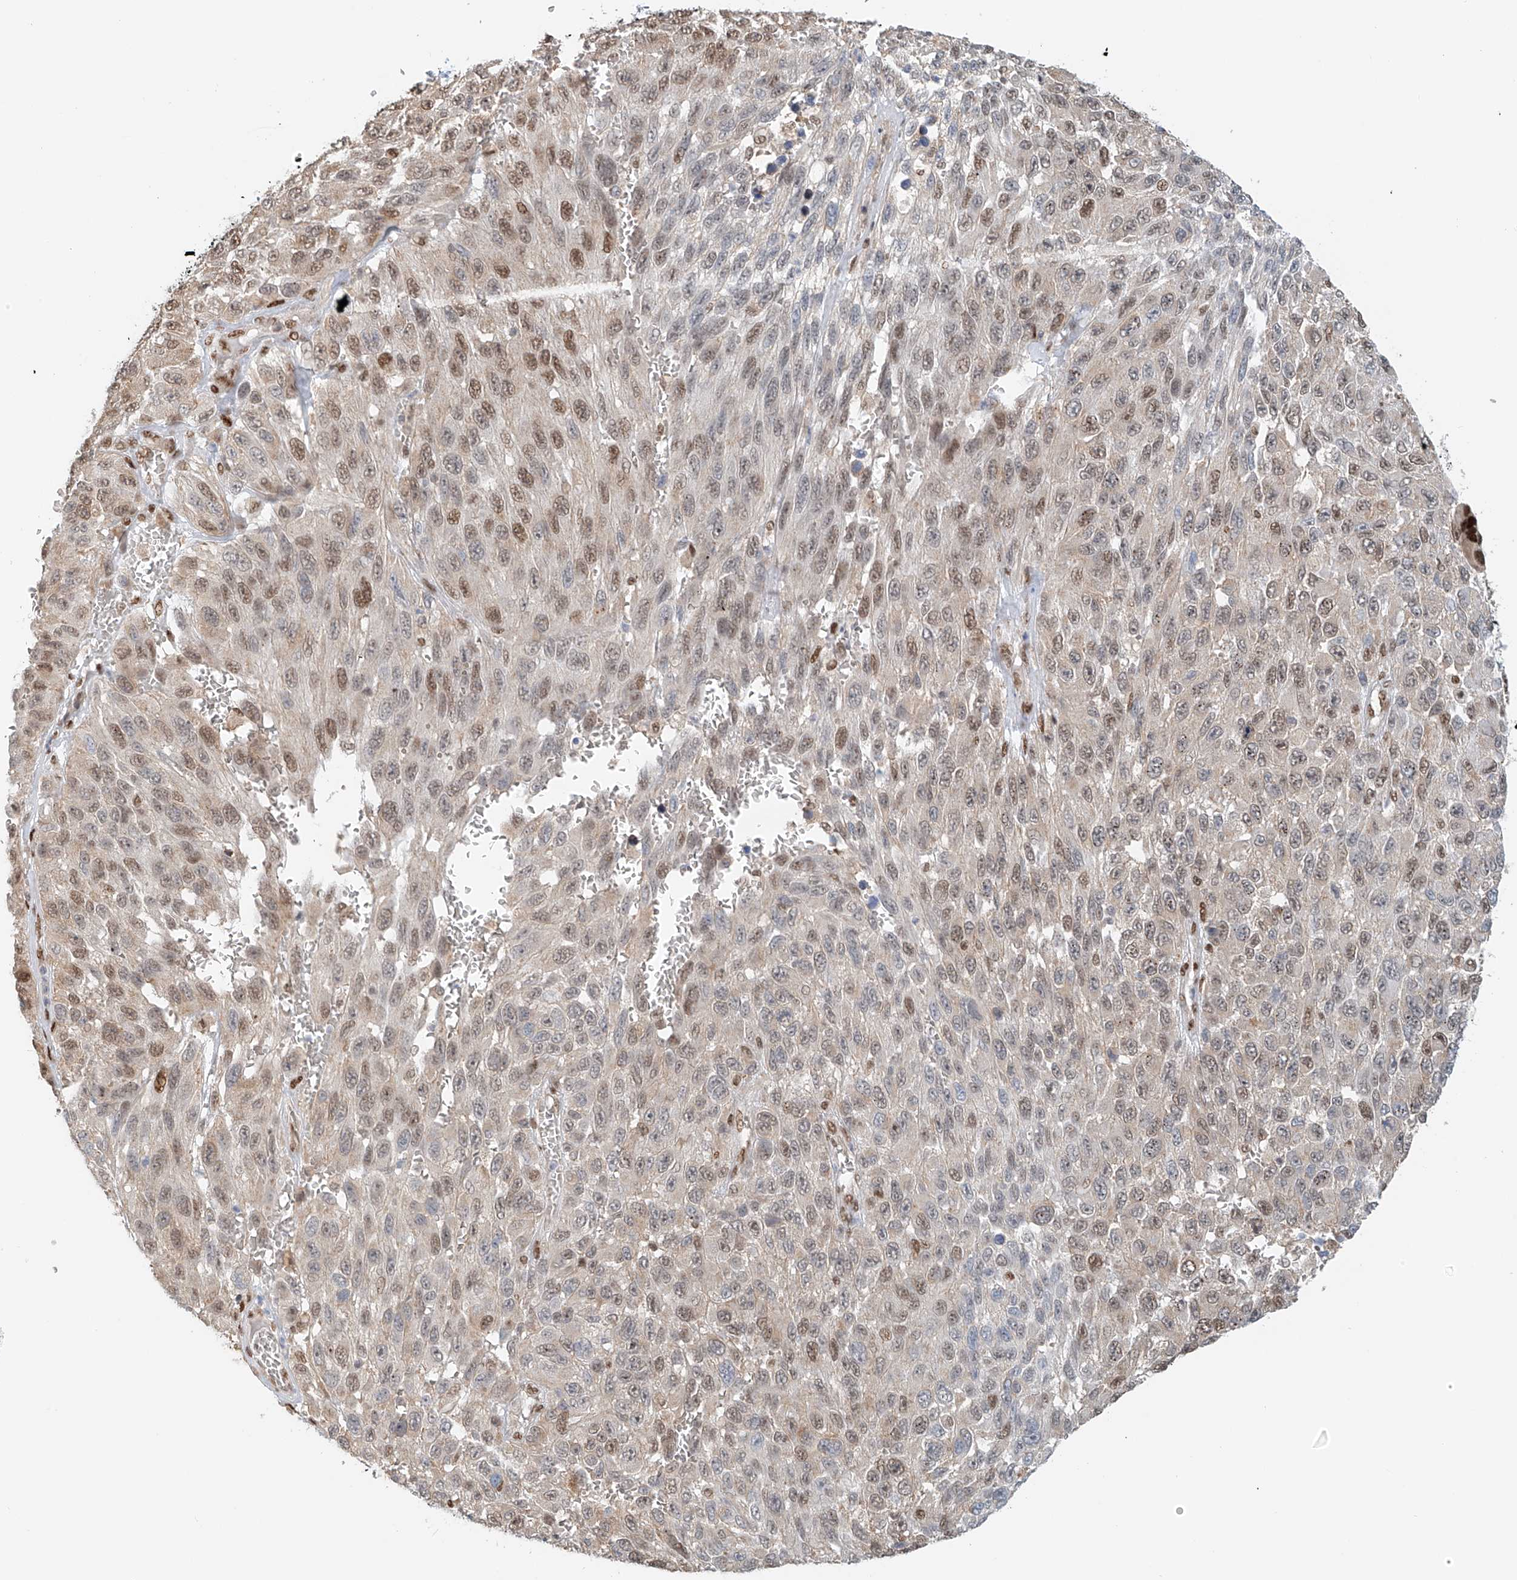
{"staining": {"intensity": "moderate", "quantity": "25%-75%", "location": "nuclear"}, "tissue": "melanoma", "cell_type": "Tumor cells", "image_type": "cancer", "snomed": [{"axis": "morphology", "description": "Malignant melanoma, NOS"}, {"axis": "topography", "description": "Skin"}], "caption": "Human malignant melanoma stained with a protein marker reveals moderate staining in tumor cells.", "gene": "ZNF514", "patient": {"sex": "female", "age": 96}}